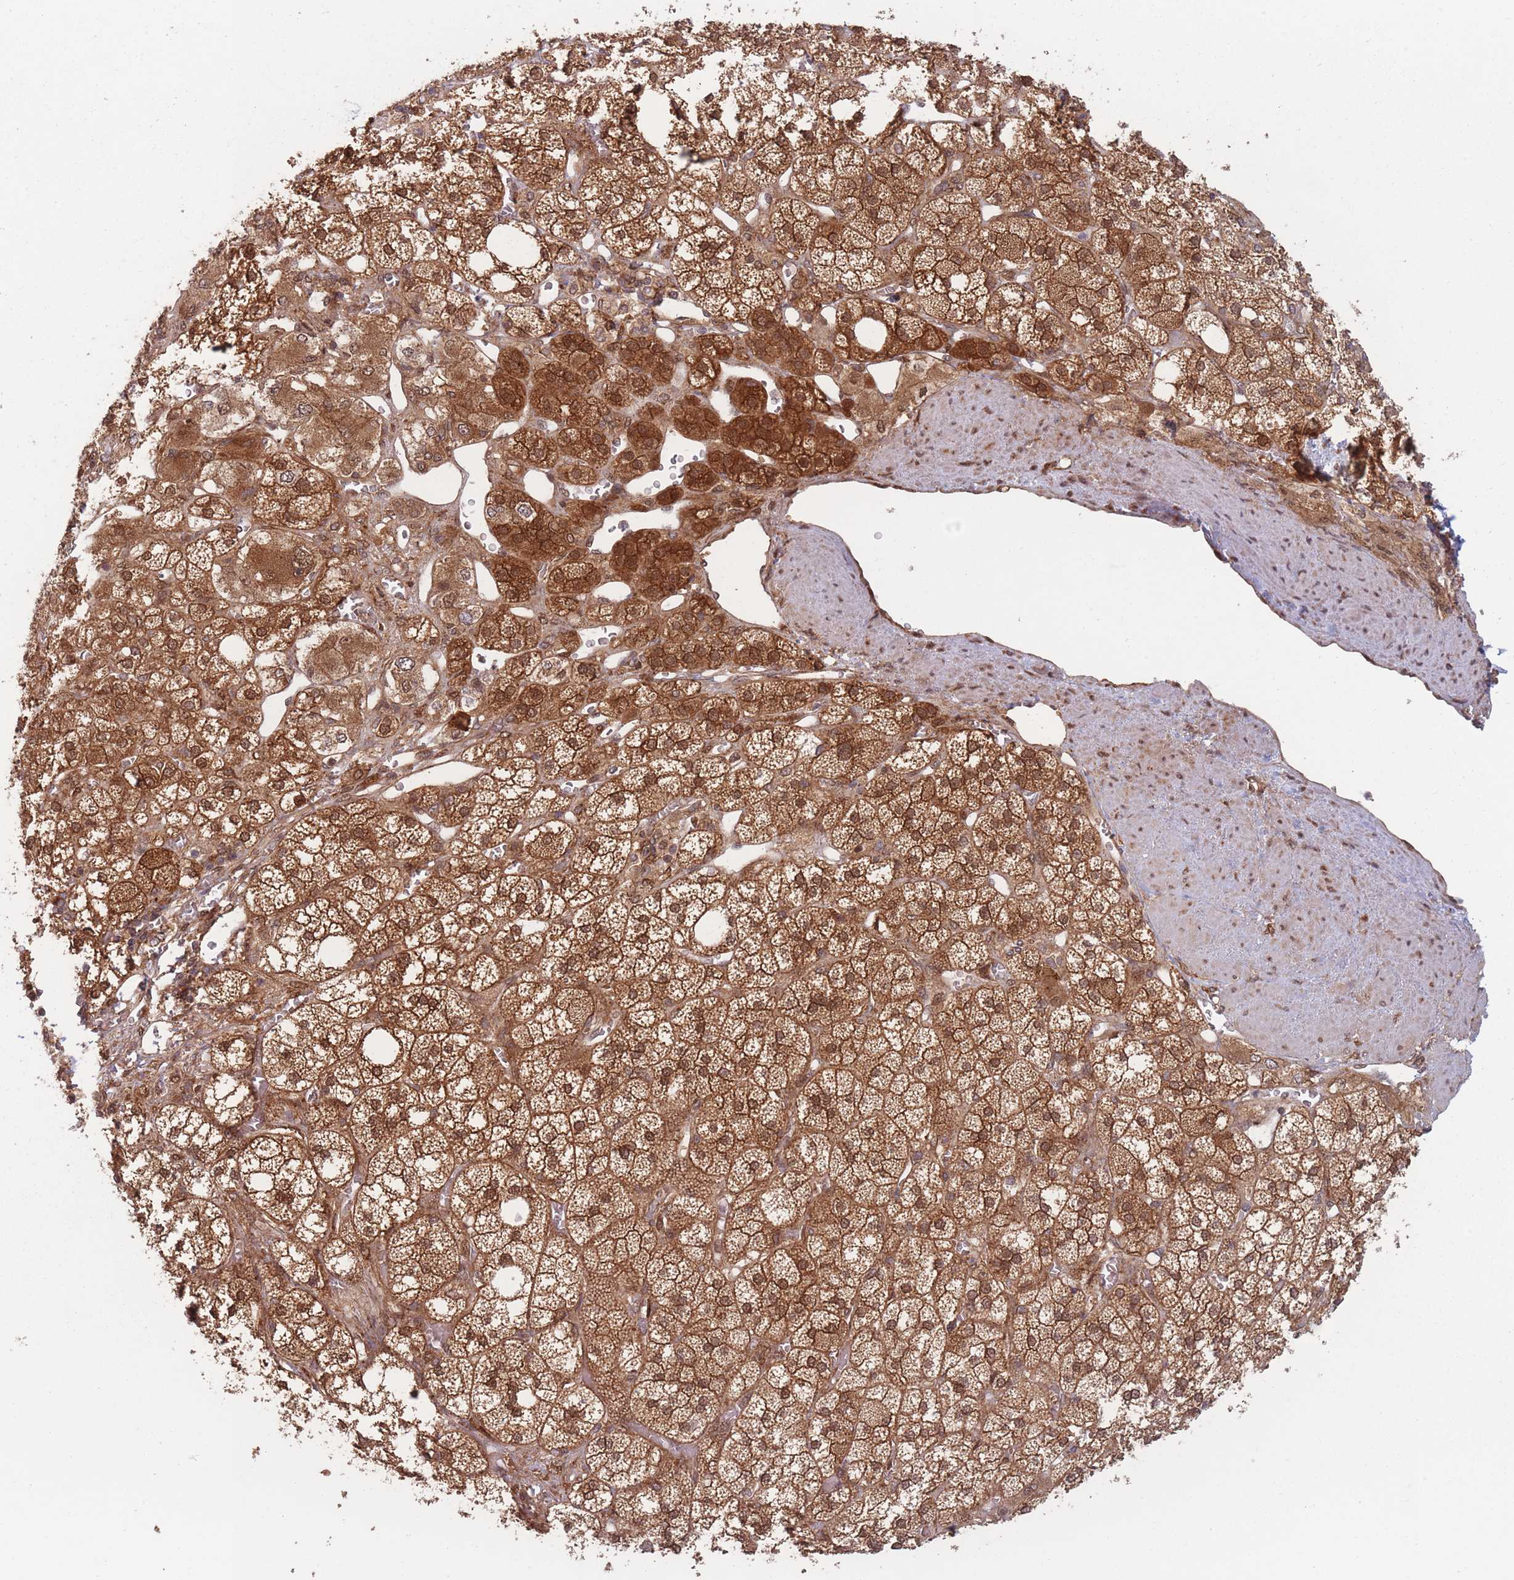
{"staining": {"intensity": "strong", "quantity": ">75%", "location": "cytoplasmic/membranous,nuclear"}, "tissue": "adrenal gland", "cell_type": "Glandular cells", "image_type": "normal", "snomed": [{"axis": "morphology", "description": "Normal tissue, NOS"}, {"axis": "topography", "description": "Adrenal gland"}], "caption": "Normal adrenal gland was stained to show a protein in brown. There is high levels of strong cytoplasmic/membranous,nuclear staining in about >75% of glandular cells.", "gene": "PODXL2", "patient": {"sex": "male", "age": 61}}